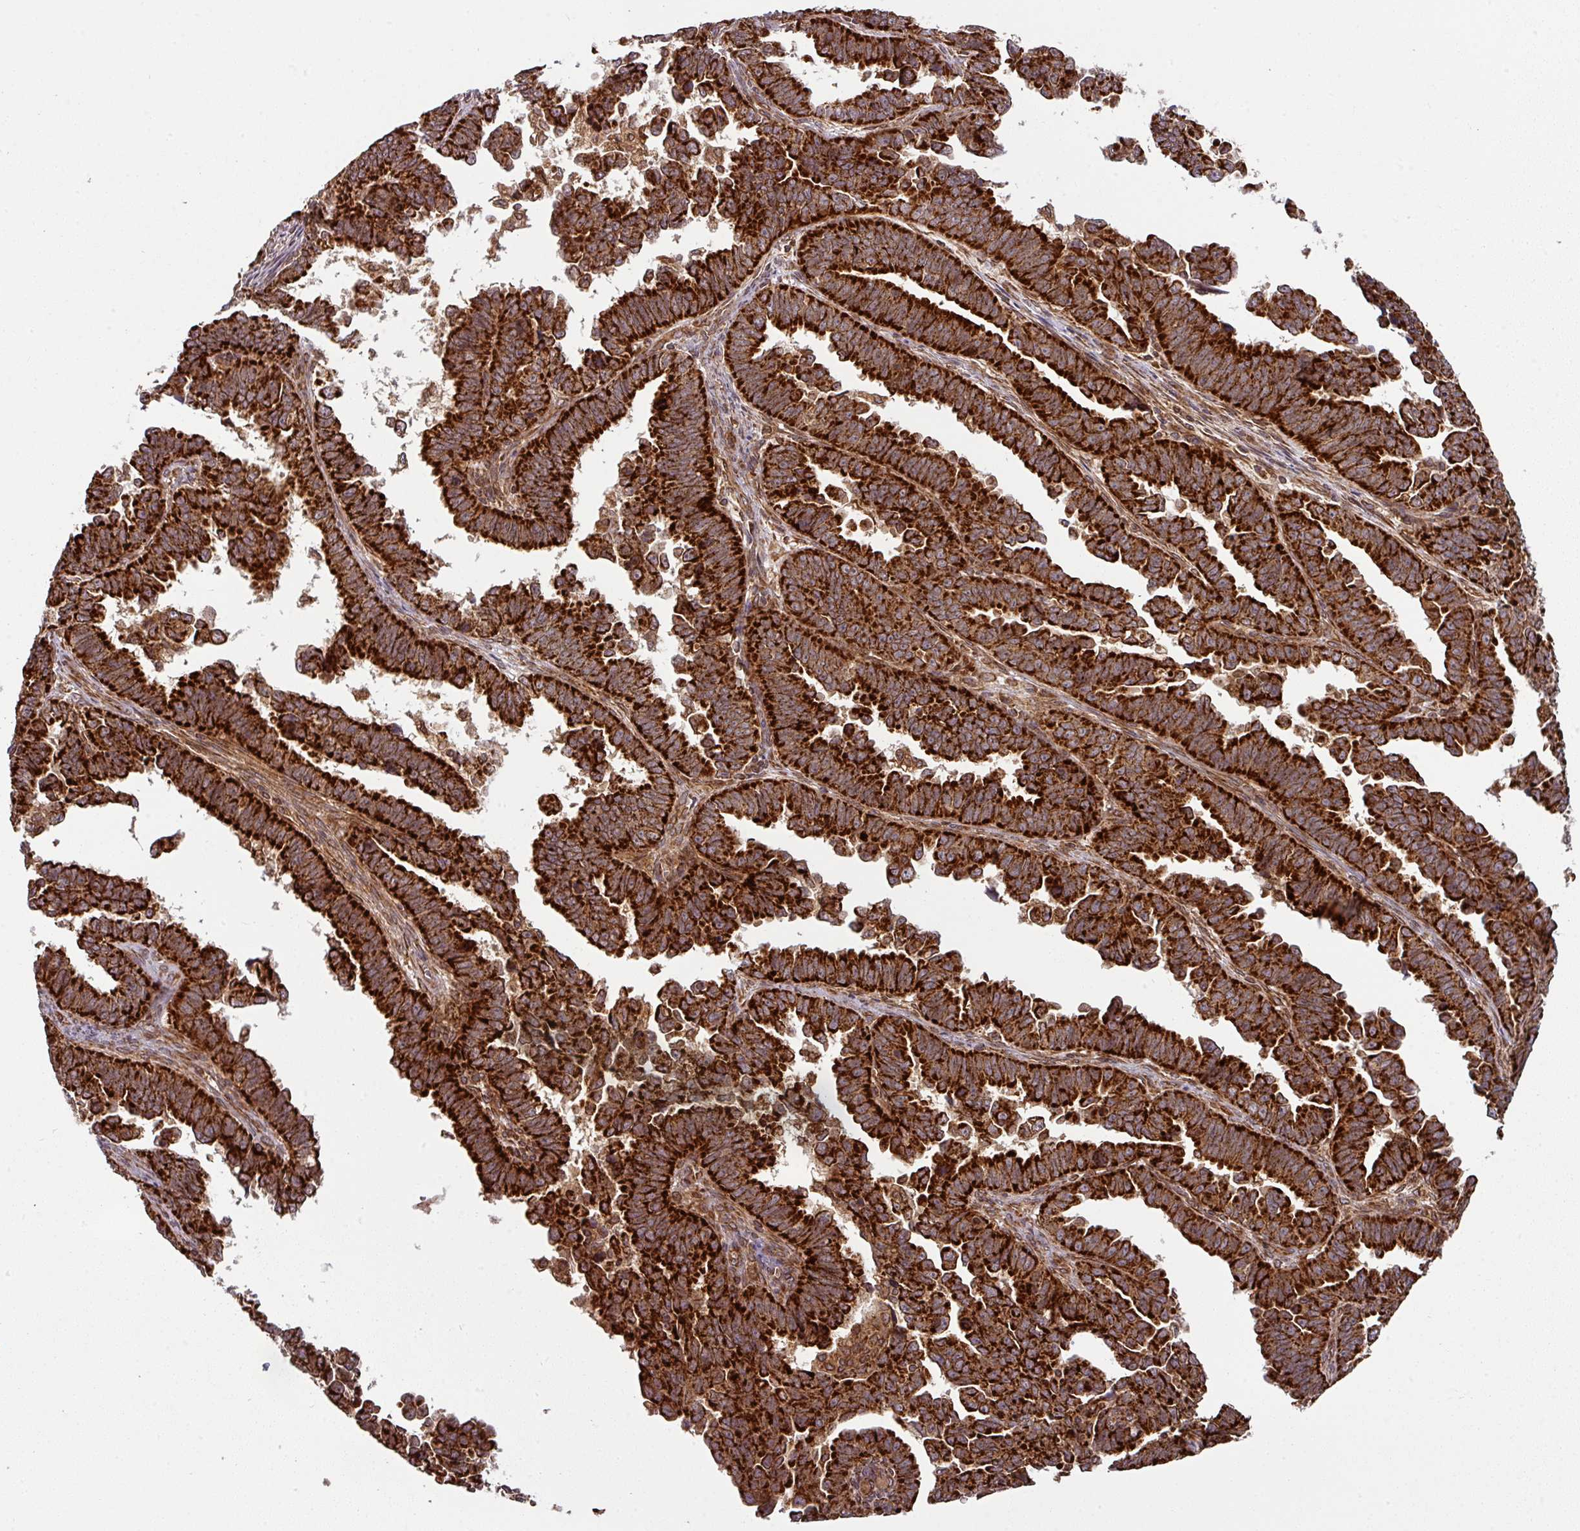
{"staining": {"intensity": "strong", "quantity": ">75%", "location": "cytoplasmic/membranous"}, "tissue": "endometrial cancer", "cell_type": "Tumor cells", "image_type": "cancer", "snomed": [{"axis": "morphology", "description": "Adenocarcinoma, NOS"}, {"axis": "topography", "description": "Endometrium"}], "caption": "Tumor cells reveal high levels of strong cytoplasmic/membranous staining in about >75% of cells in human endometrial cancer (adenocarcinoma).", "gene": "TRAP1", "patient": {"sex": "female", "age": 75}}